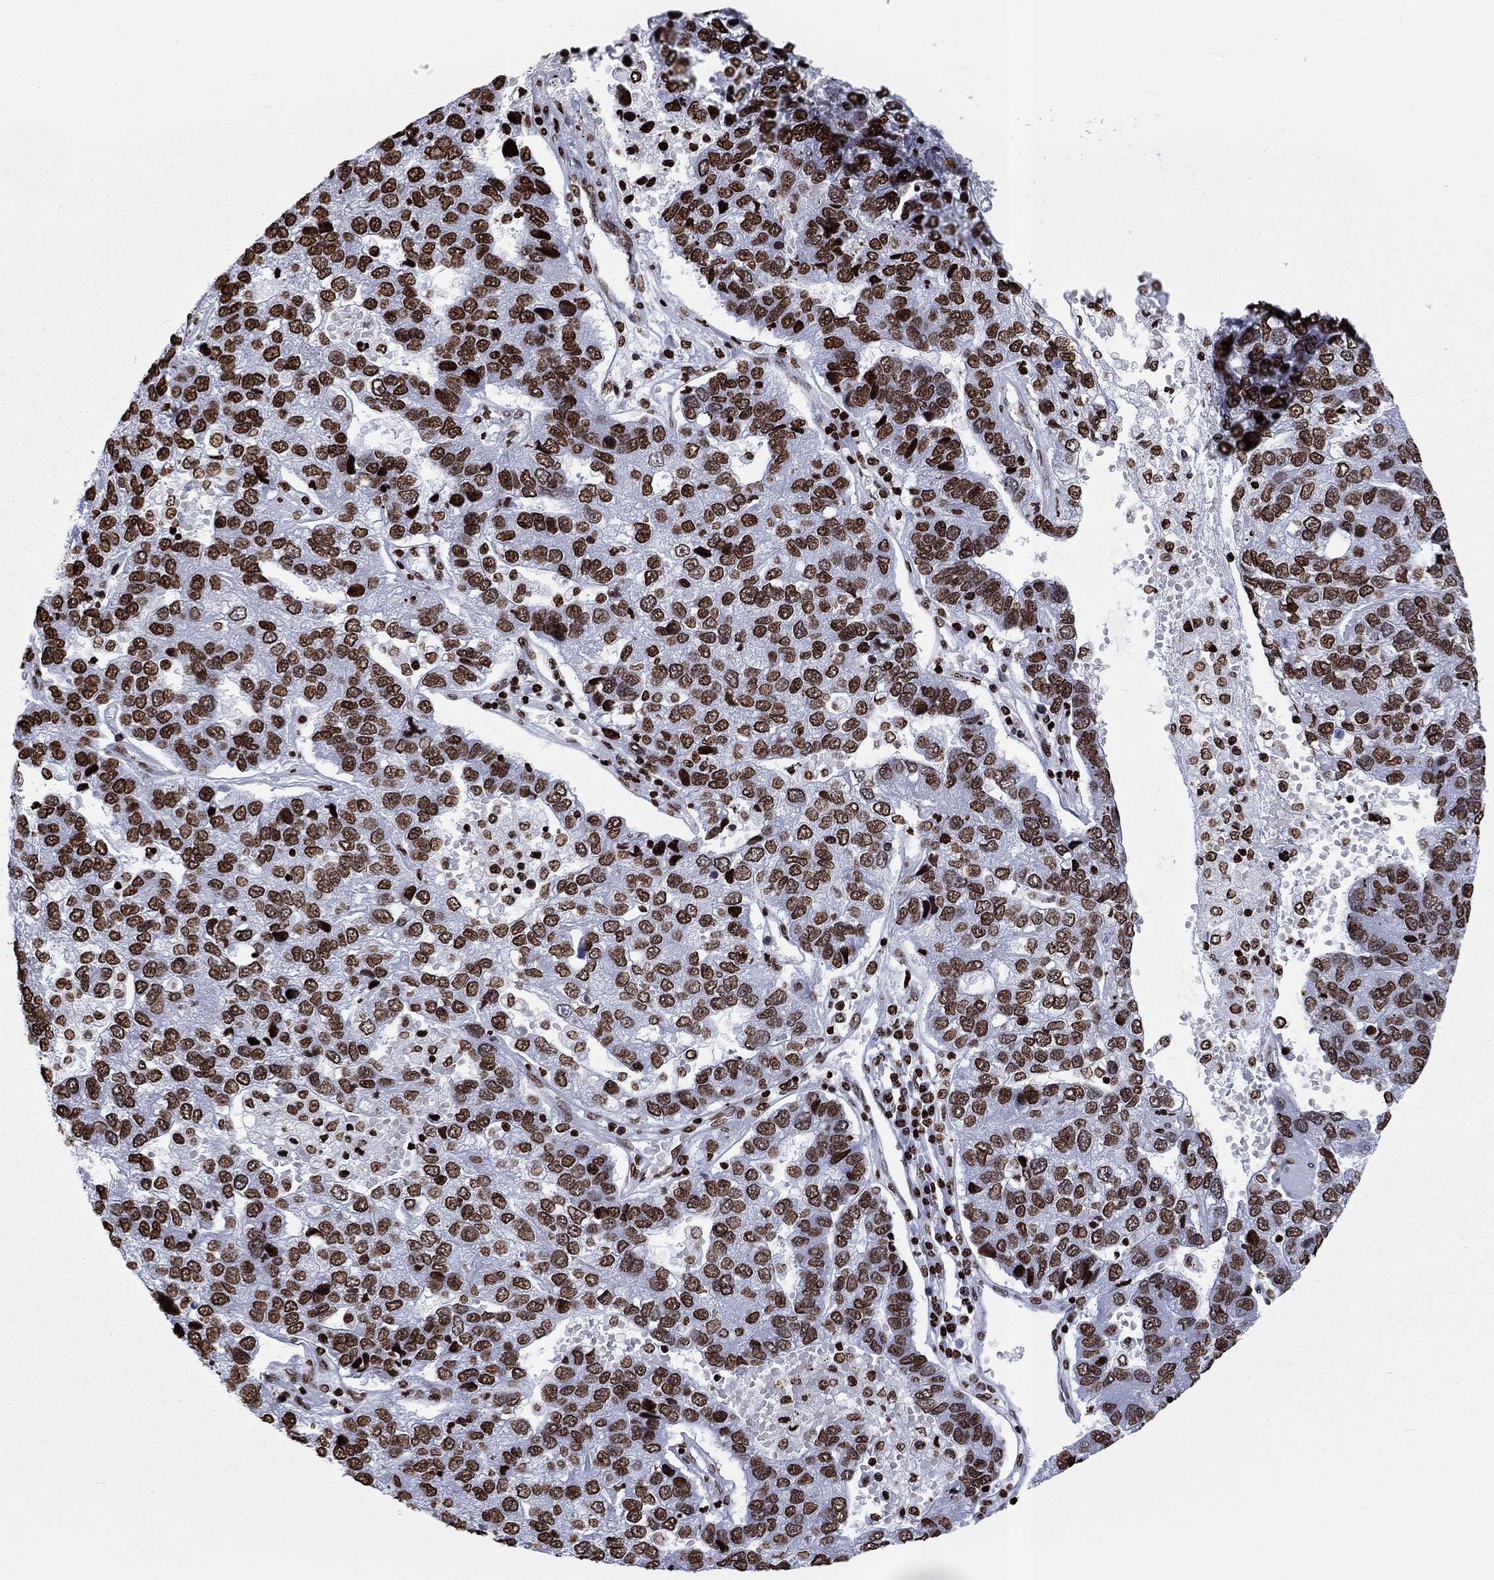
{"staining": {"intensity": "strong", "quantity": ">75%", "location": "nuclear"}, "tissue": "pancreatic cancer", "cell_type": "Tumor cells", "image_type": "cancer", "snomed": [{"axis": "morphology", "description": "Adenocarcinoma, NOS"}, {"axis": "topography", "description": "Pancreas"}], "caption": "There is high levels of strong nuclear positivity in tumor cells of adenocarcinoma (pancreatic), as demonstrated by immunohistochemical staining (brown color).", "gene": "H1-5", "patient": {"sex": "female", "age": 61}}